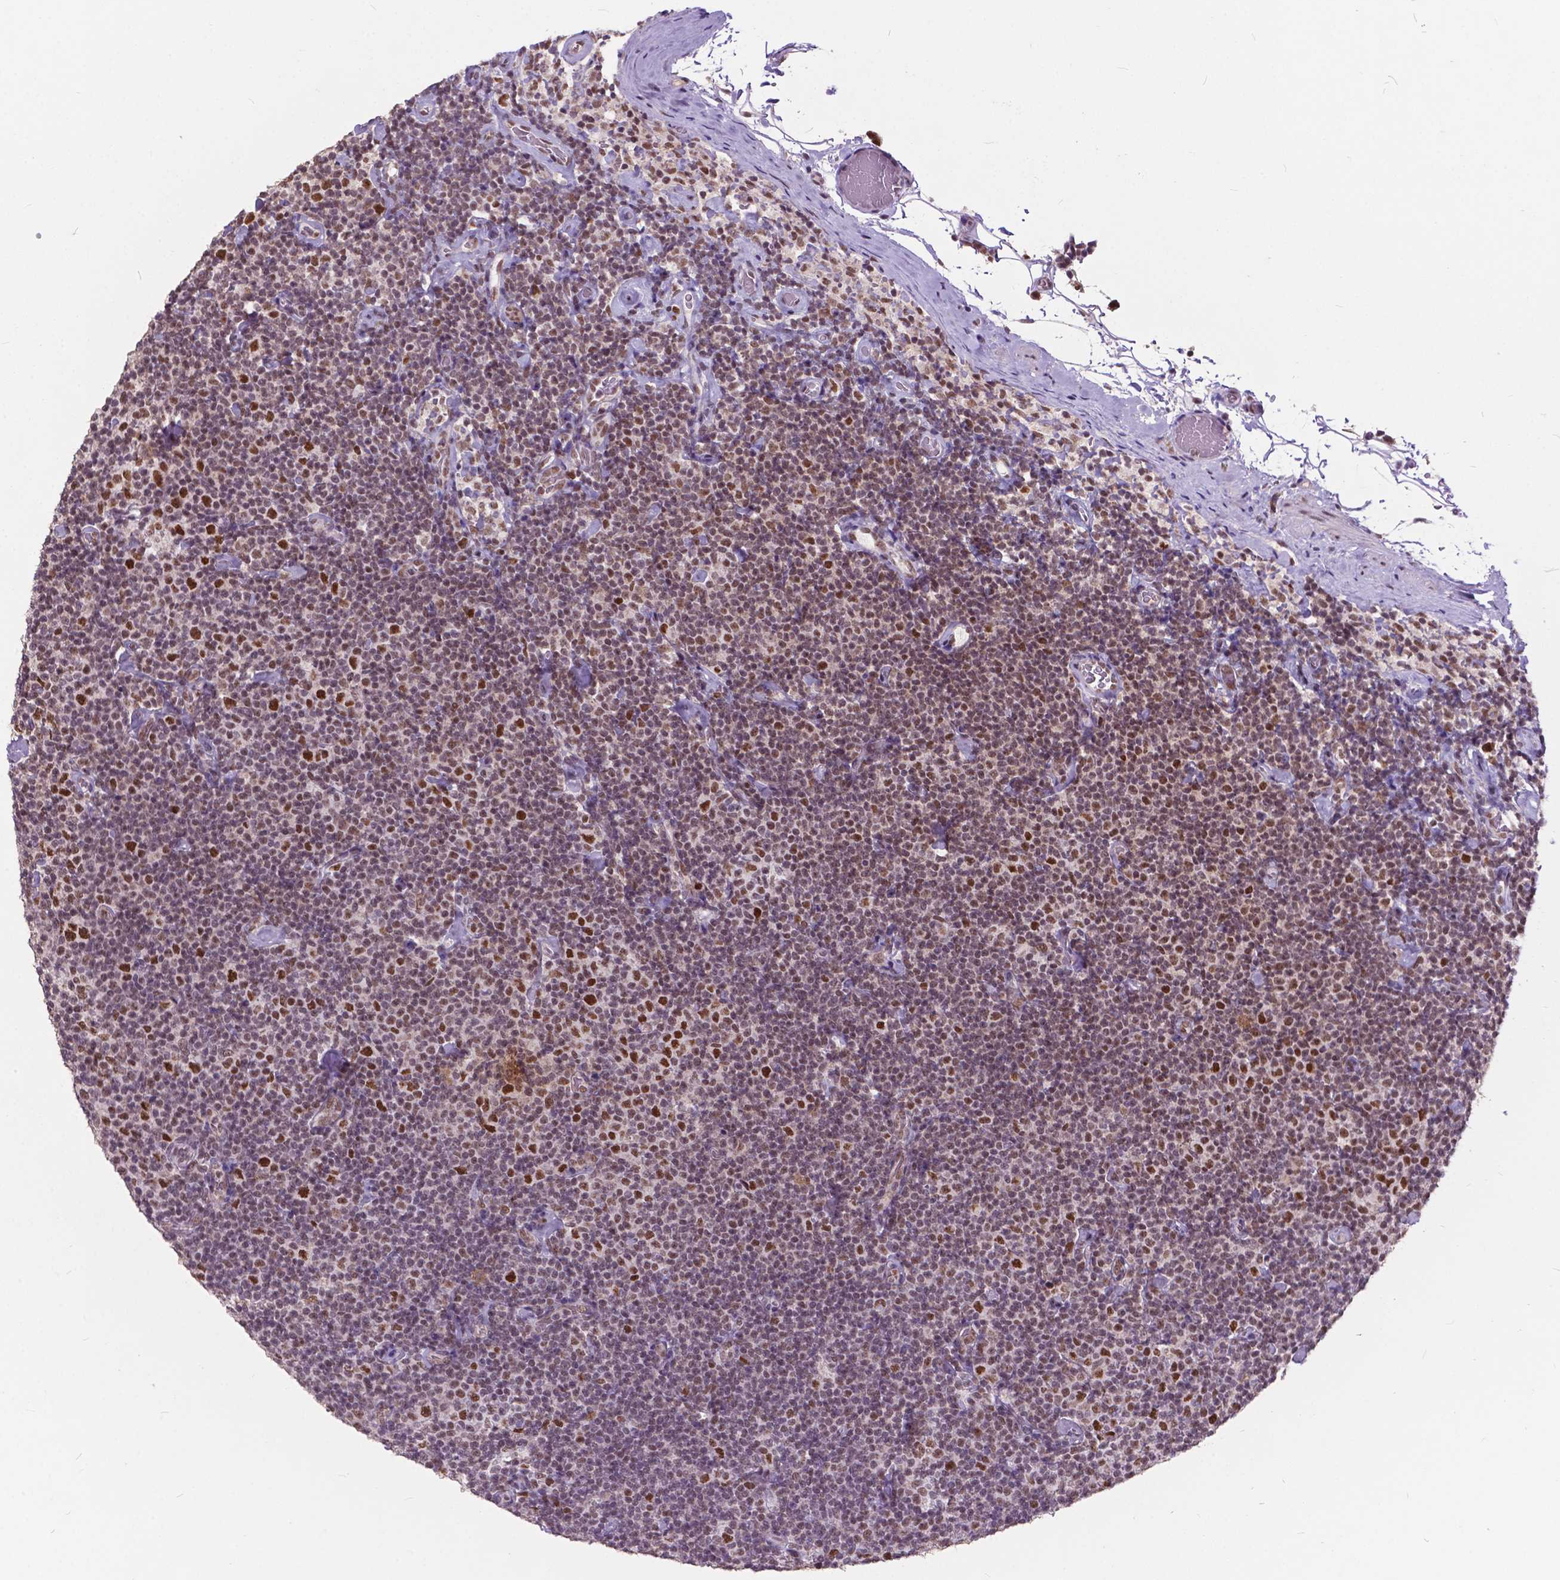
{"staining": {"intensity": "moderate", "quantity": "25%-75%", "location": "nuclear"}, "tissue": "lymphoma", "cell_type": "Tumor cells", "image_type": "cancer", "snomed": [{"axis": "morphology", "description": "Malignant lymphoma, non-Hodgkin's type, Low grade"}, {"axis": "topography", "description": "Lymph node"}], "caption": "Tumor cells show medium levels of moderate nuclear staining in about 25%-75% of cells in low-grade malignant lymphoma, non-Hodgkin's type.", "gene": "MSH2", "patient": {"sex": "male", "age": 81}}